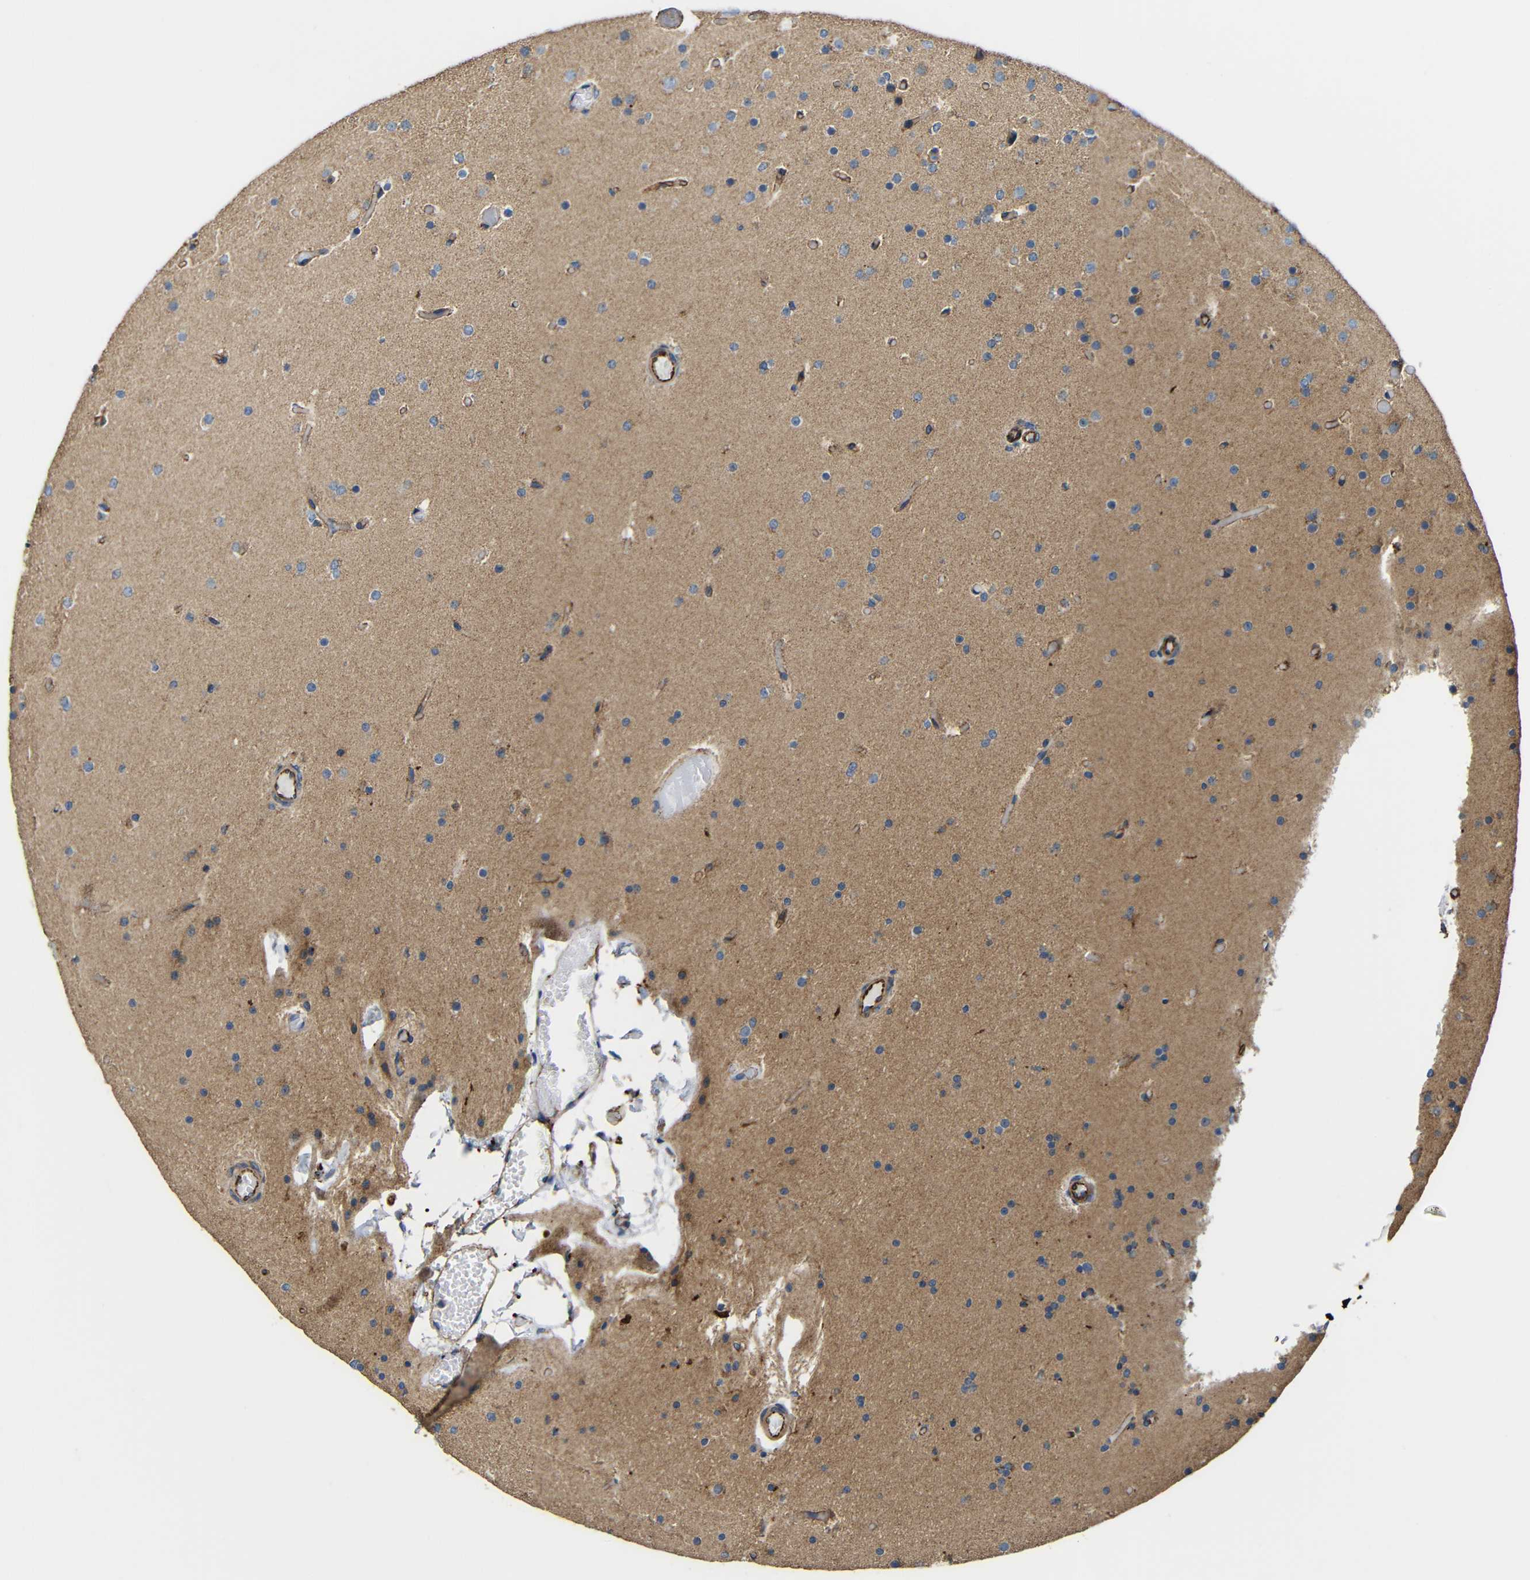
{"staining": {"intensity": "moderate", "quantity": "25%-75%", "location": "cytoplasmic/membranous"}, "tissue": "glioma", "cell_type": "Tumor cells", "image_type": "cancer", "snomed": [{"axis": "morphology", "description": "Glioma, malignant, High grade"}, {"axis": "topography", "description": "Cerebral cortex"}], "caption": "The histopathology image displays immunohistochemical staining of malignant high-grade glioma. There is moderate cytoplasmic/membranous positivity is present in approximately 25%-75% of tumor cells.", "gene": "IGSF10", "patient": {"sex": "female", "age": 36}}